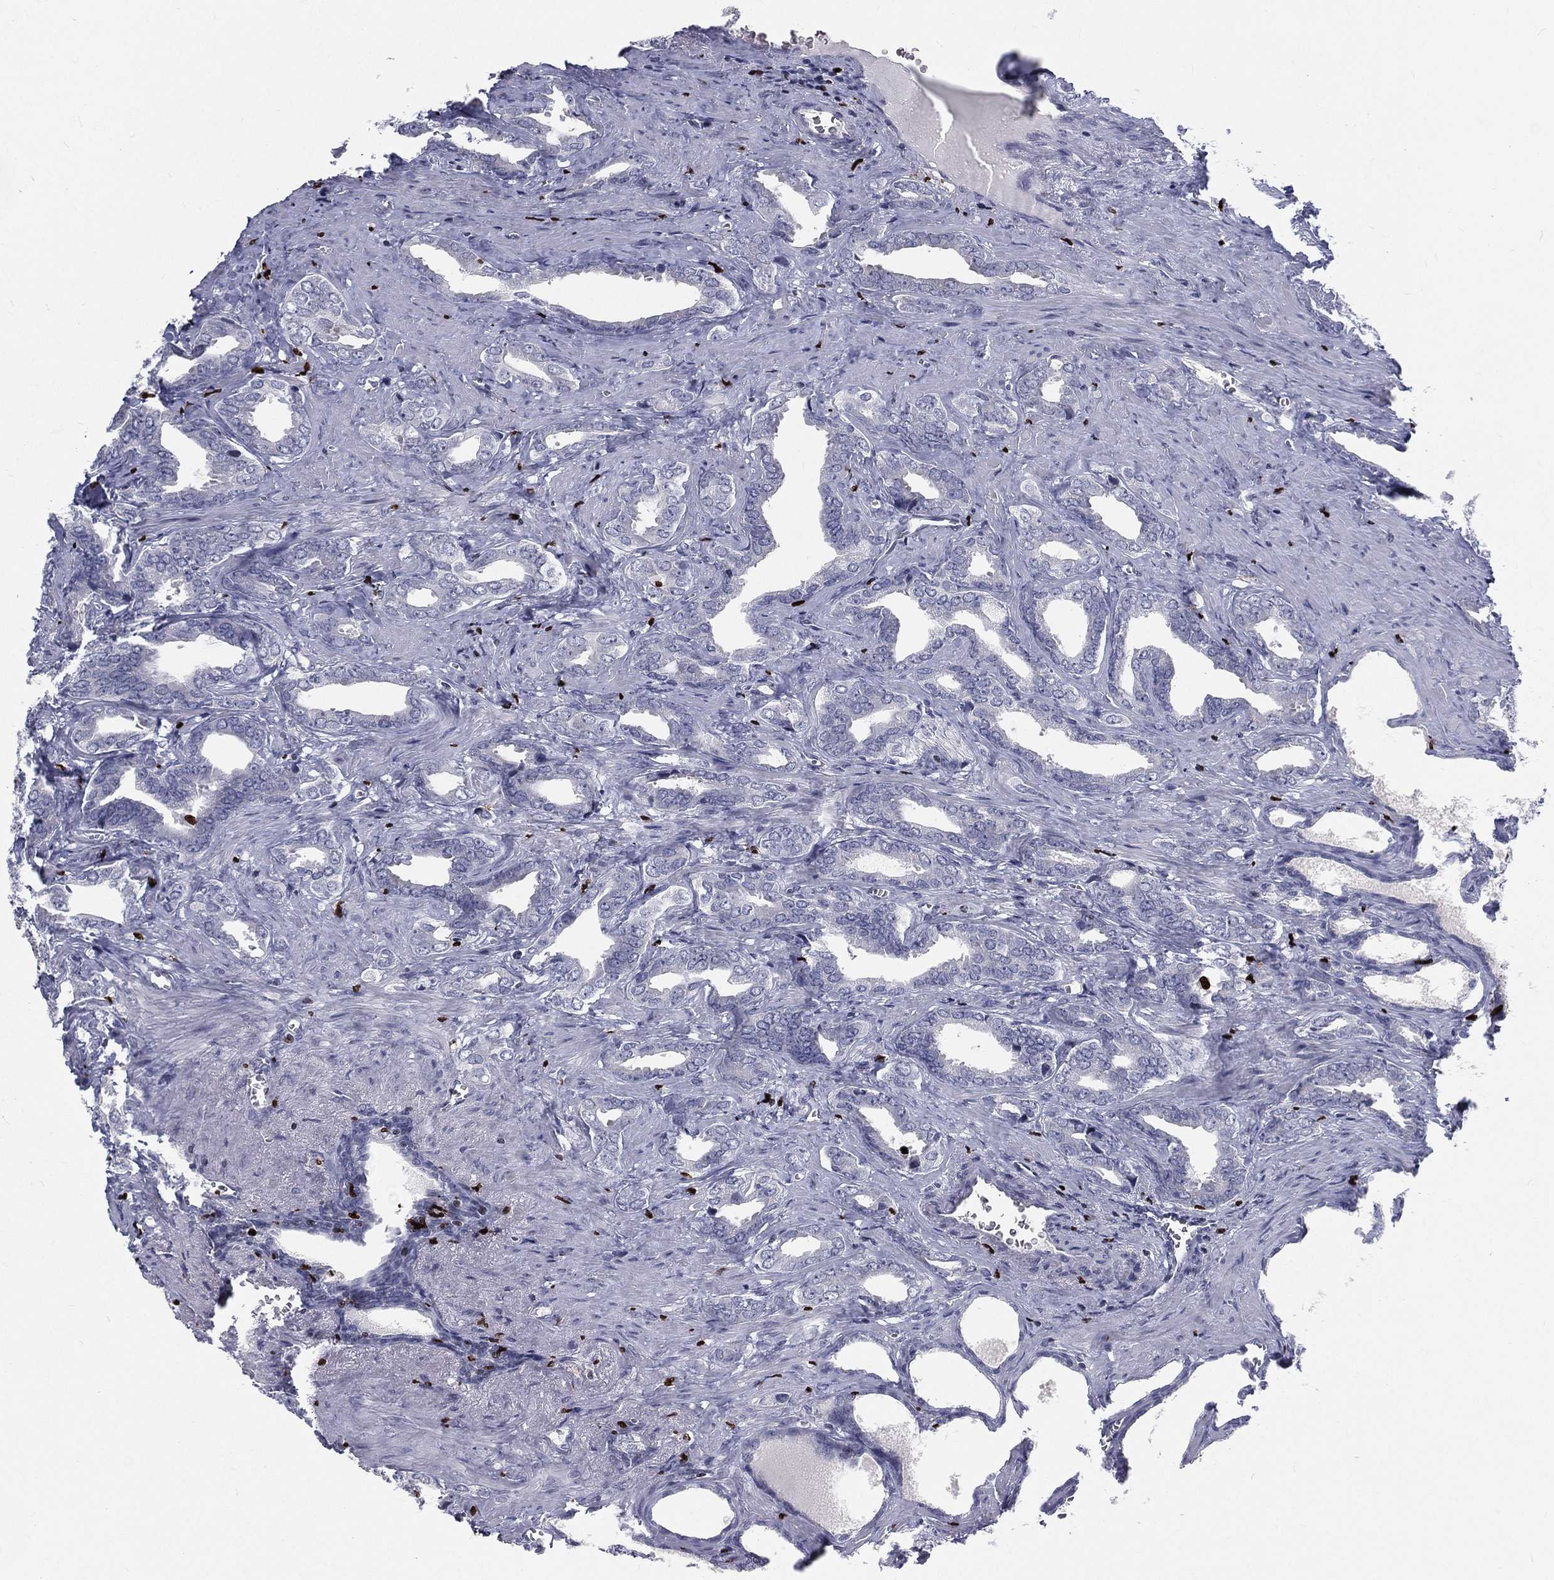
{"staining": {"intensity": "negative", "quantity": "none", "location": "none"}, "tissue": "prostate cancer", "cell_type": "Tumor cells", "image_type": "cancer", "snomed": [{"axis": "morphology", "description": "Adenocarcinoma, NOS"}, {"axis": "topography", "description": "Prostate"}], "caption": "DAB immunohistochemical staining of human prostate cancer (adenocarcinoma) demonstrates no significant expression in tumor cells.", "gene": "MNDA", "patient": {"sex": "male", "age": 66}}